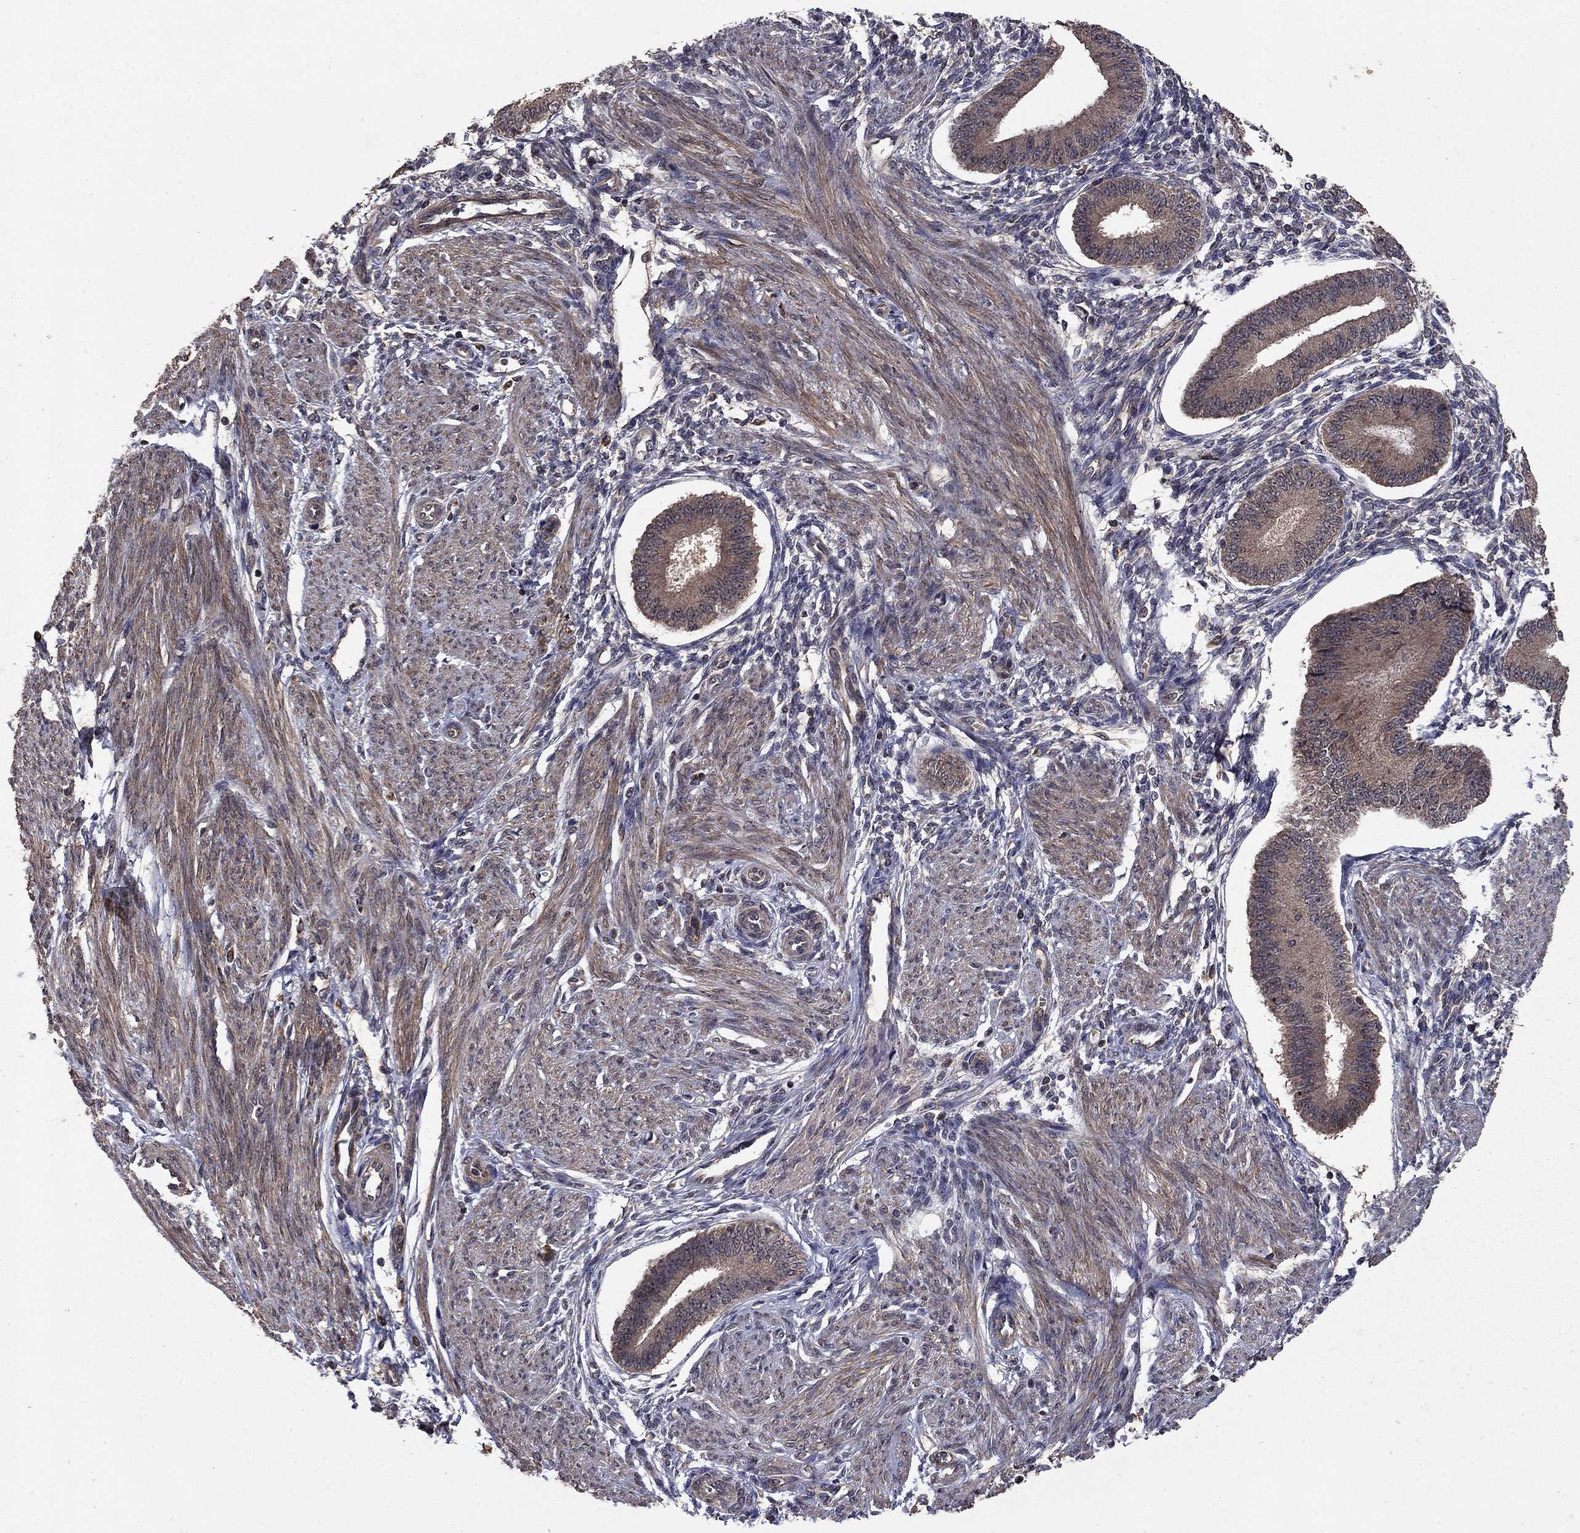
{"staining": {"intensity": "negative", "quantity": "none", "location": "none"}, "tissue": "endometrium", "cell_type": "Cells in endometrial stroma", "image_type": "normal", "snomed": [{"axis": "morphology", "description": "Normal tissue, NOS"}, {"axis": "topography", "description": "Endometrium"}], "caption": "This is an immunohistochemistry (IHC) histopathology image of benign human endometrium. There is no positivity in cells in endometrial stroma.", "gene": "DHRS1", "patient": {"sex": "female", "age": 39}}